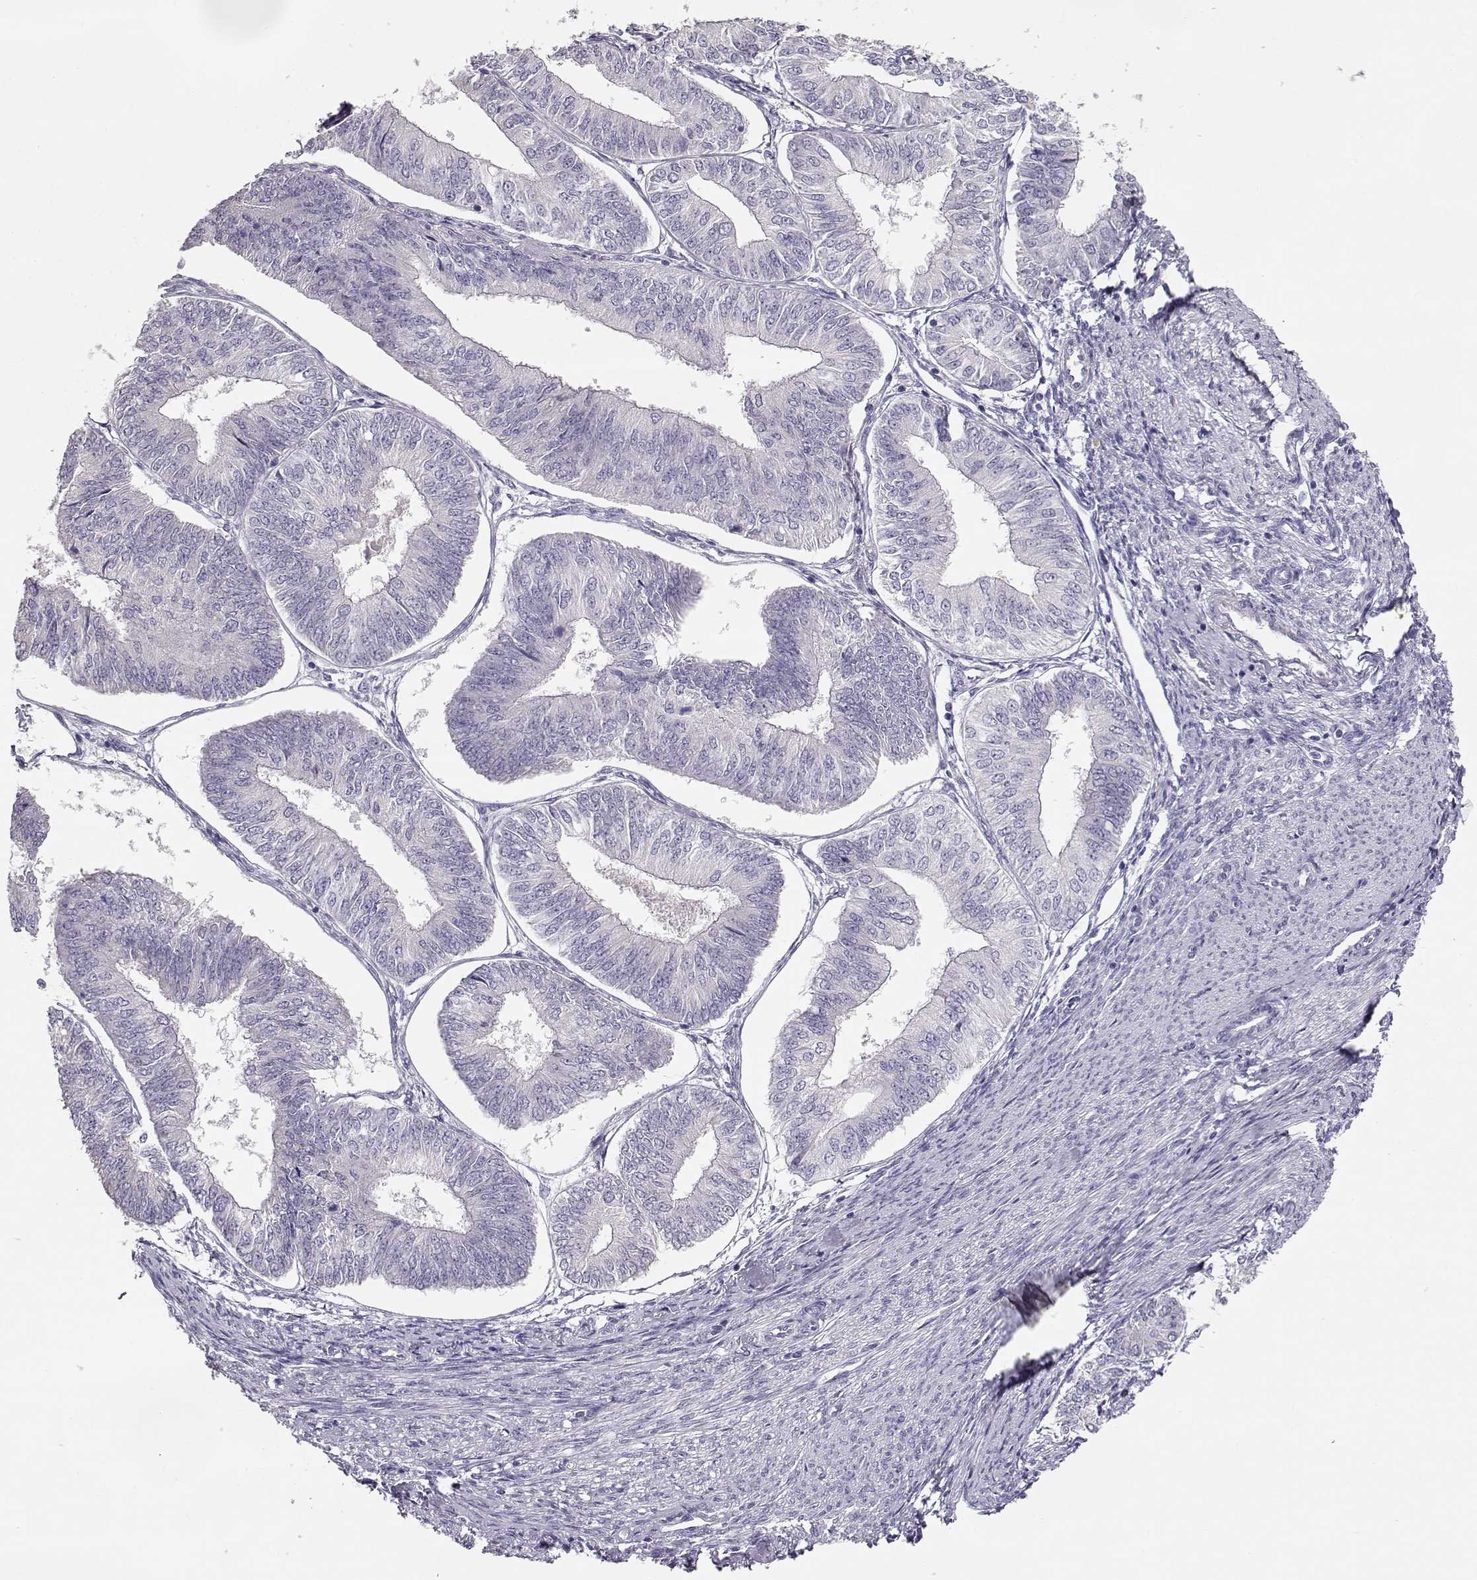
{"staining": {"intensity": "negative", "quantity": "none", "location": "none"}, "tissue": "endometrial cancer", "cell_type": "Tumor cells", "image_type": "cancer", "snomed": [{"axis": "morphology", "description": "Adenocarcinoma, NOS"}, {"axis": "topography", "description": "Endometrium"}], "caption": "There is no significant expression in tumor cells of adenocarcinoma (endometrial).", "gene": "GLIPR1L2", "patient": {"sex": "female", "age": 58}}